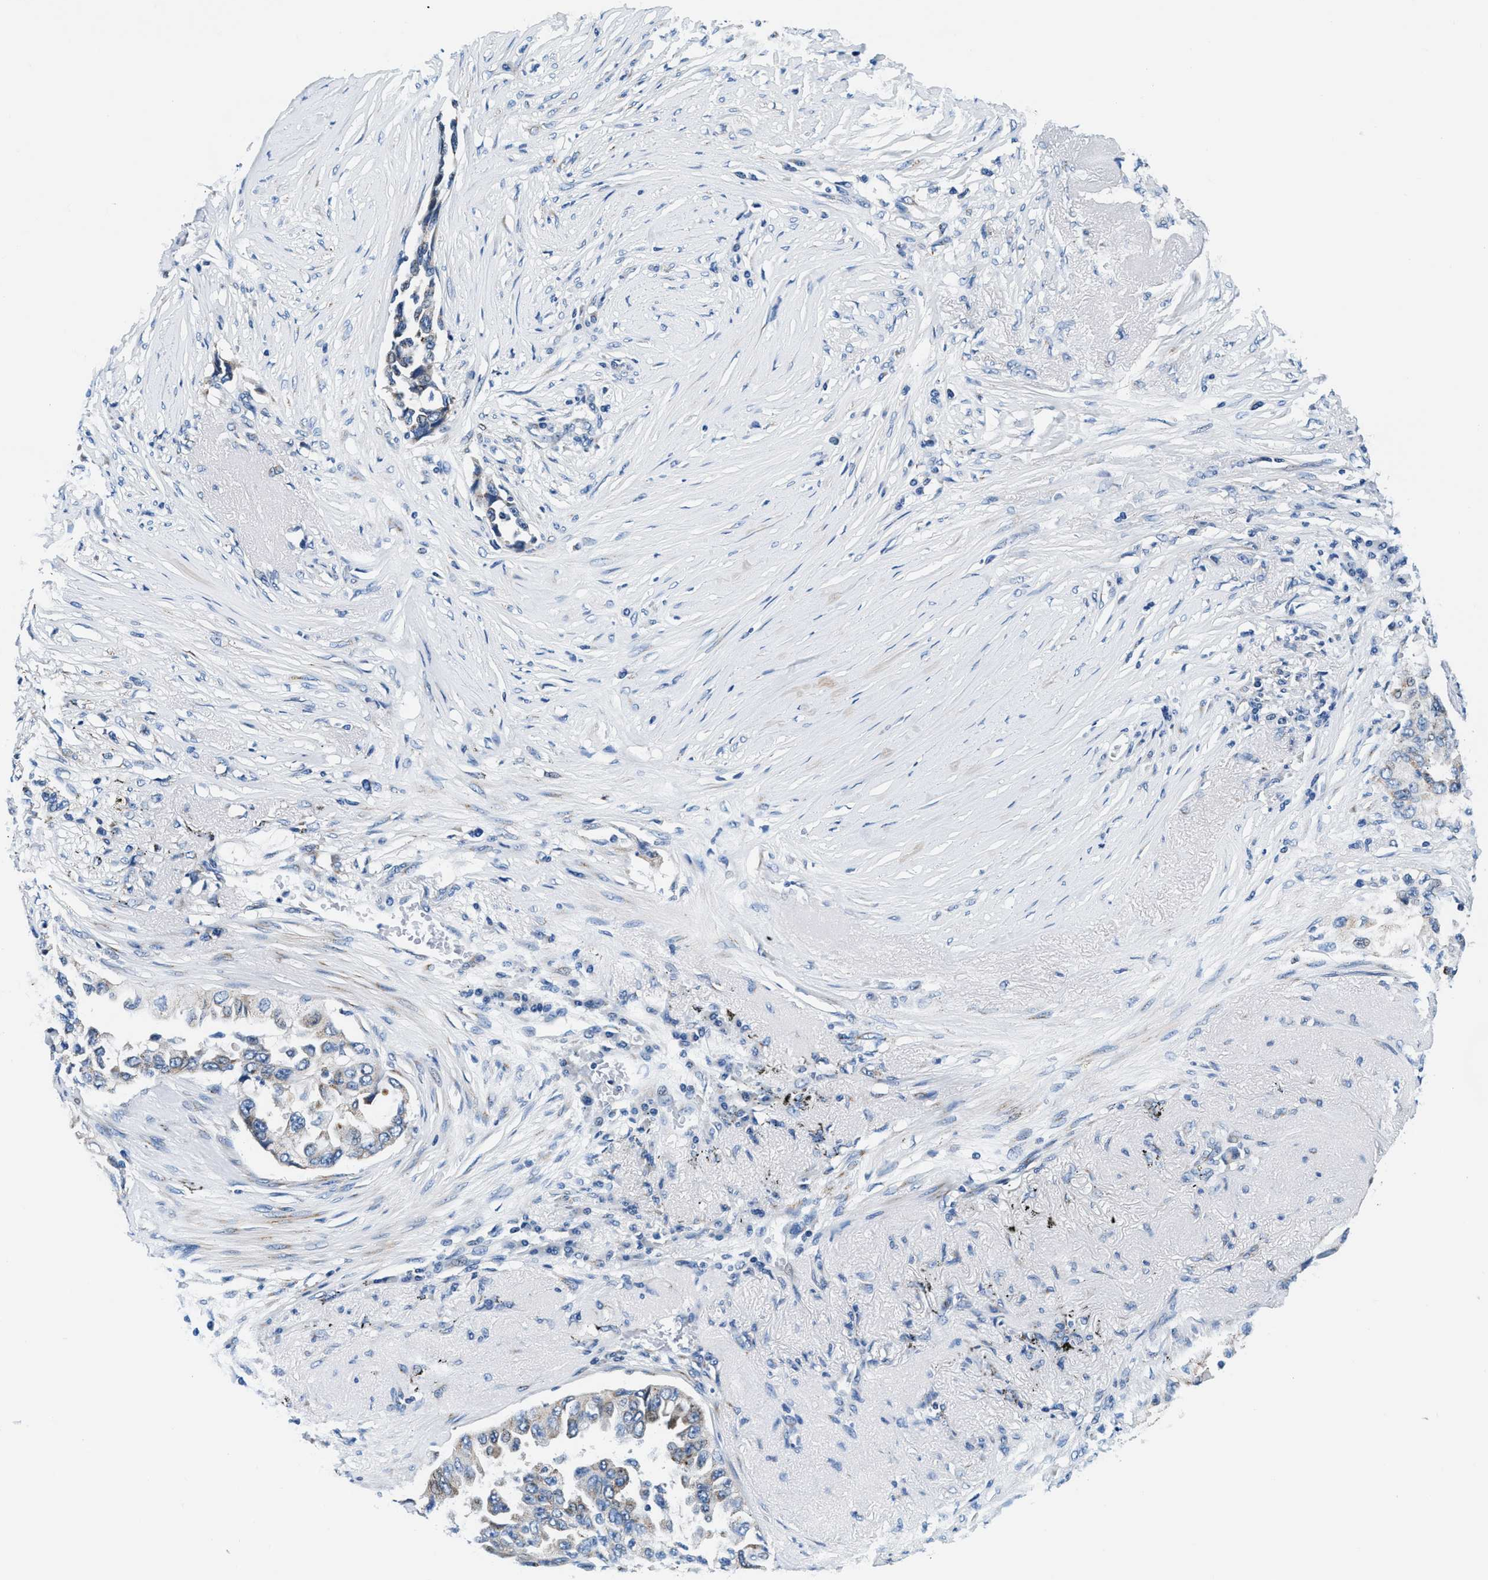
{"staining": {"intensity": "weak", "quantity": "<25%", "location": "cytoplasmic/membranous"}, "tissue": "lung cancer", "cell_type": "Tumor cells", "image_type": "cancer", "snomed": [{"axis": "morphology", "description": "Adenocarcinoma, NOS"}, {"axis": "topography", "description": "Lung"}], "caption": "The immunohistochemistry (IHC) micrograph has no significant staining in tumor cells of lung cancer (adenocarcinoma) tissue.", "gene": "VPS53", "patient": {"sex": "female", "age": 51}}